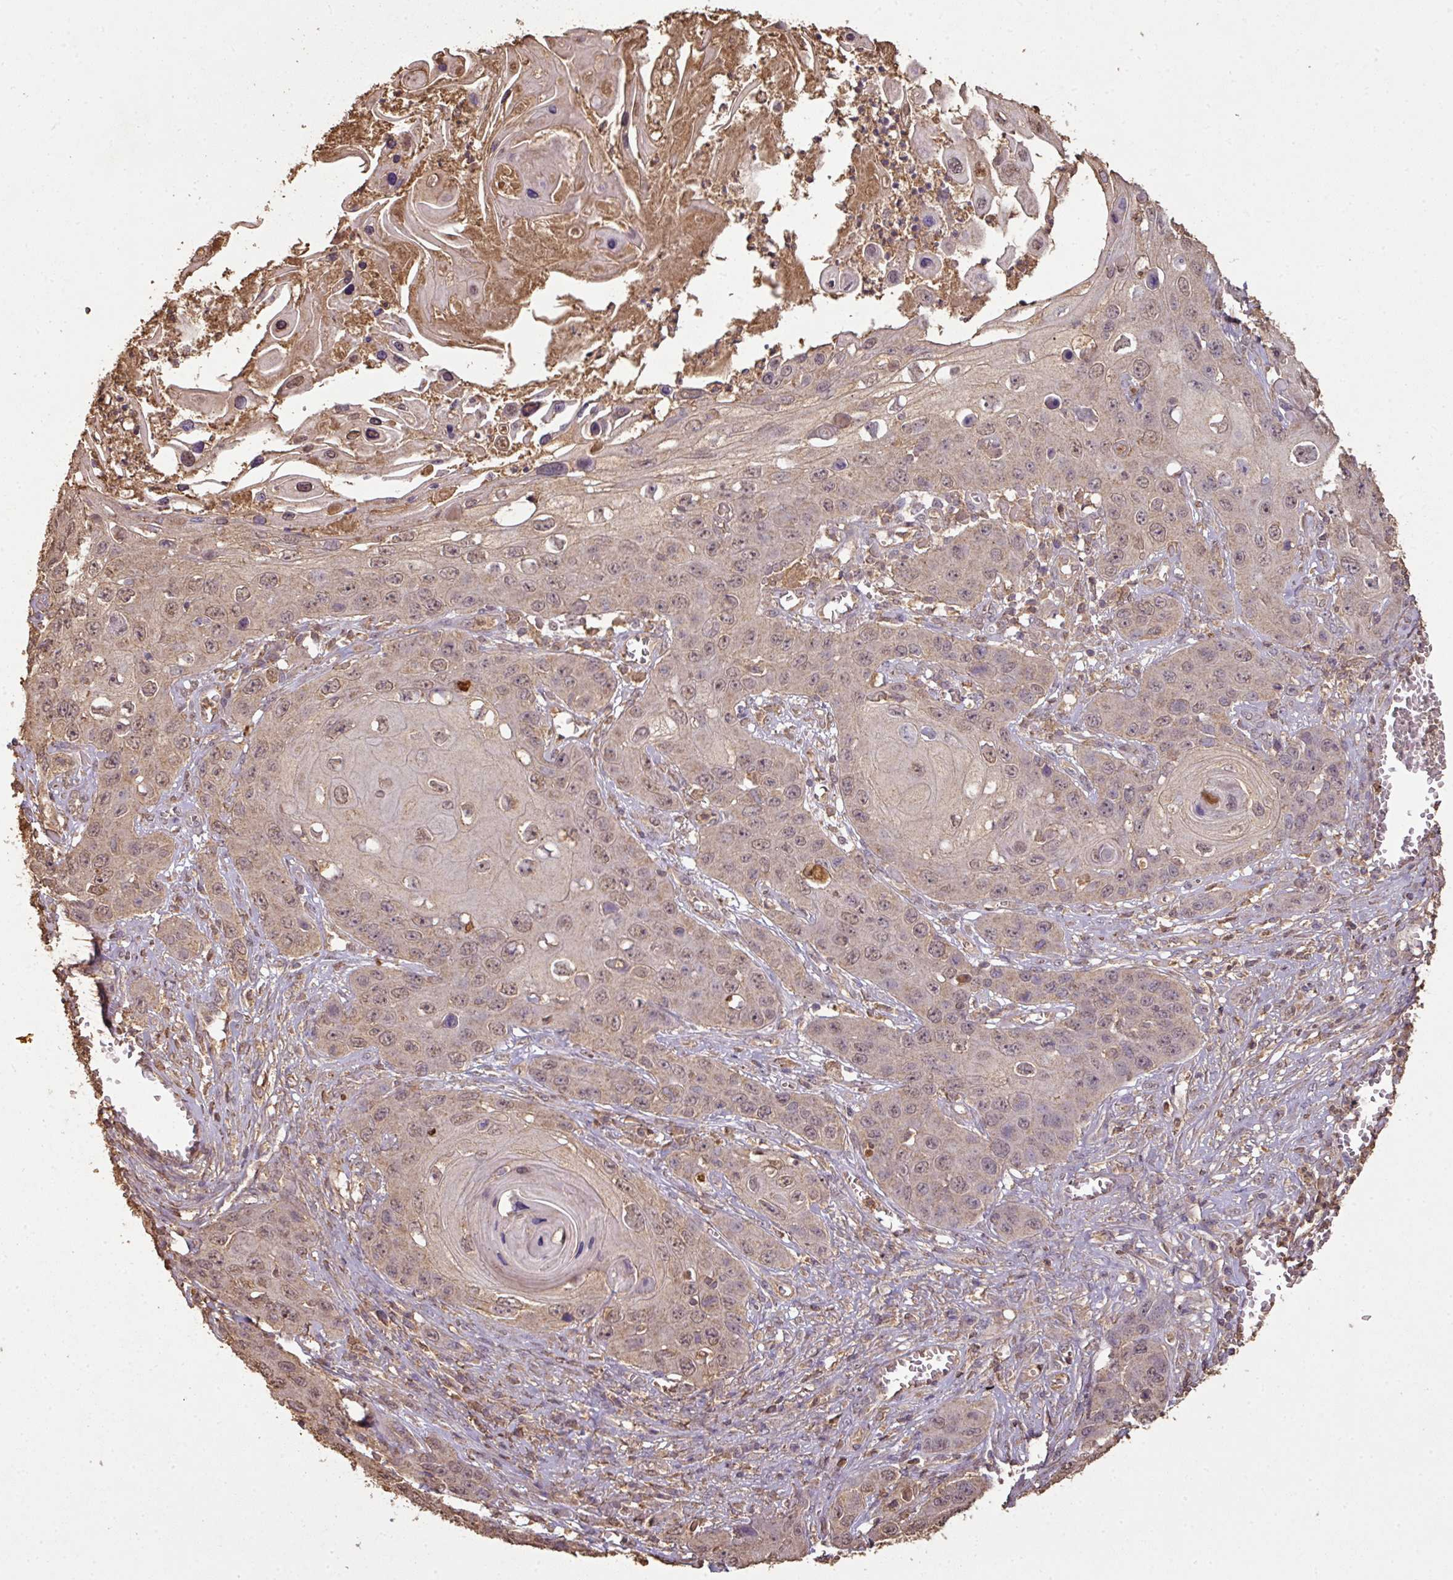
{"staining": {"intensity": "weak", "quantity": "25%-75%", "location": "cytoplasmic/membranous,nuclear"}, "tissue": "skin cancer", "cell_type": "Tumor cells", "image_type": "cancer", "snomed": [{"axis": "morphology", "description": "Squamous cell carcinoma, NOS"}, {"axis": "topography", "description": "Skin"}], "caption": "IHC micrograph of skin squamous cell carcinoma stained for a protein (brown), which exhibits low levels of weak cytoplasmic/membranous and nuclear staining in approximately 25%-75% of tumor cells.", "gene": "ATAT1", "patient": {"sex": "male", "age": 55}}